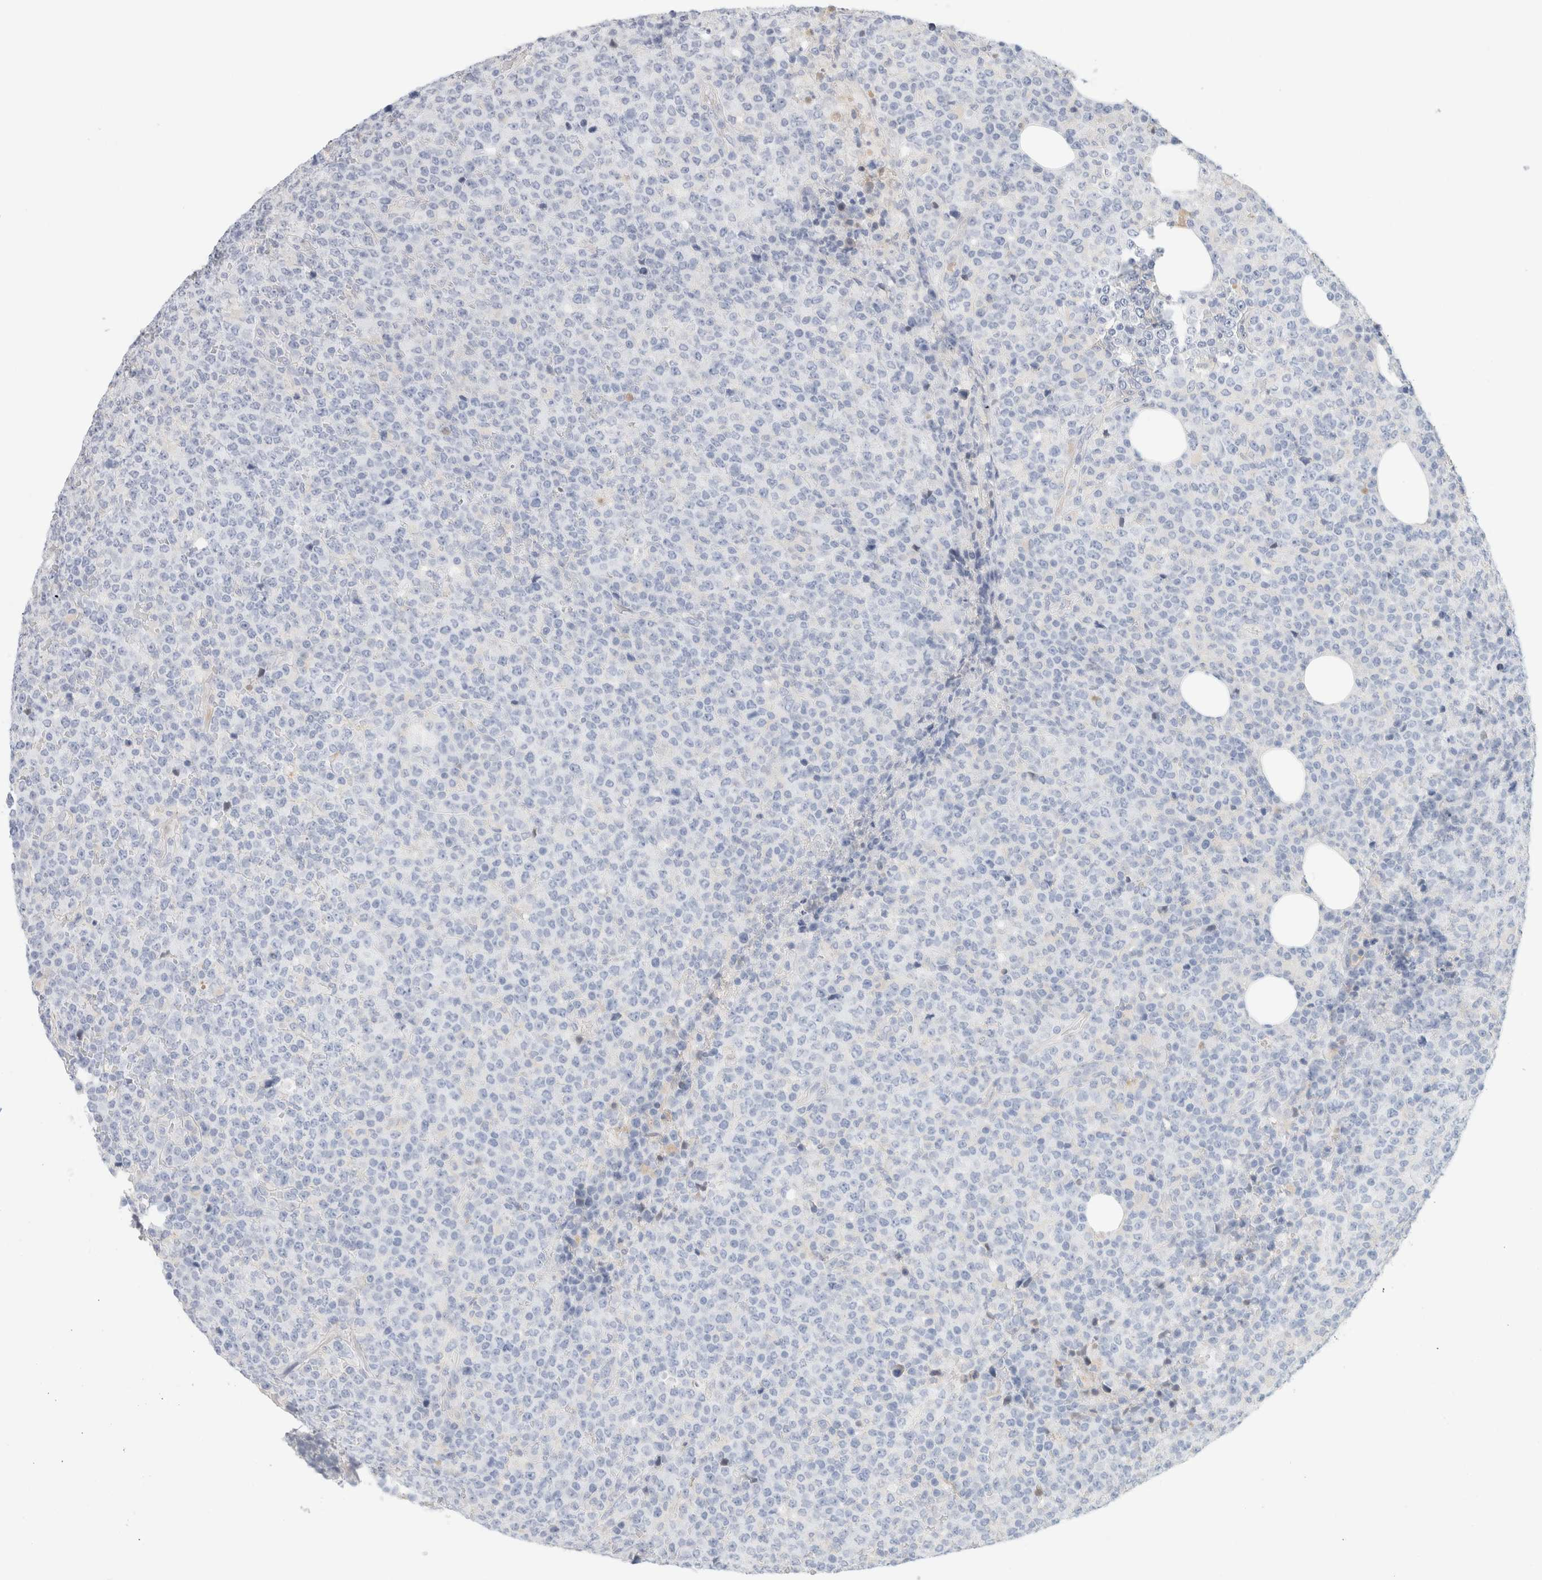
{"staining": {"intensity": "negative", "quantity": "none", "location": "none"}, "tissue": "lymphoma", "cell_type": "Tumor cells", "image_type": "cancer", "snomed": [{"axis": "morphology", "description": "Malignant lymphoma, non-Hodgkin's type, High grade"}, {"axis": "topography", "description": "Lymph node"}], "caption": "An image of human lymphoma is negative for staining in tumor cells. The staining is performed using DAB brown chromogen with nuclei counter-stained in using hematoxylin.", "gene": "RTN4", "patient": {"sex": "male", "age": 13}}